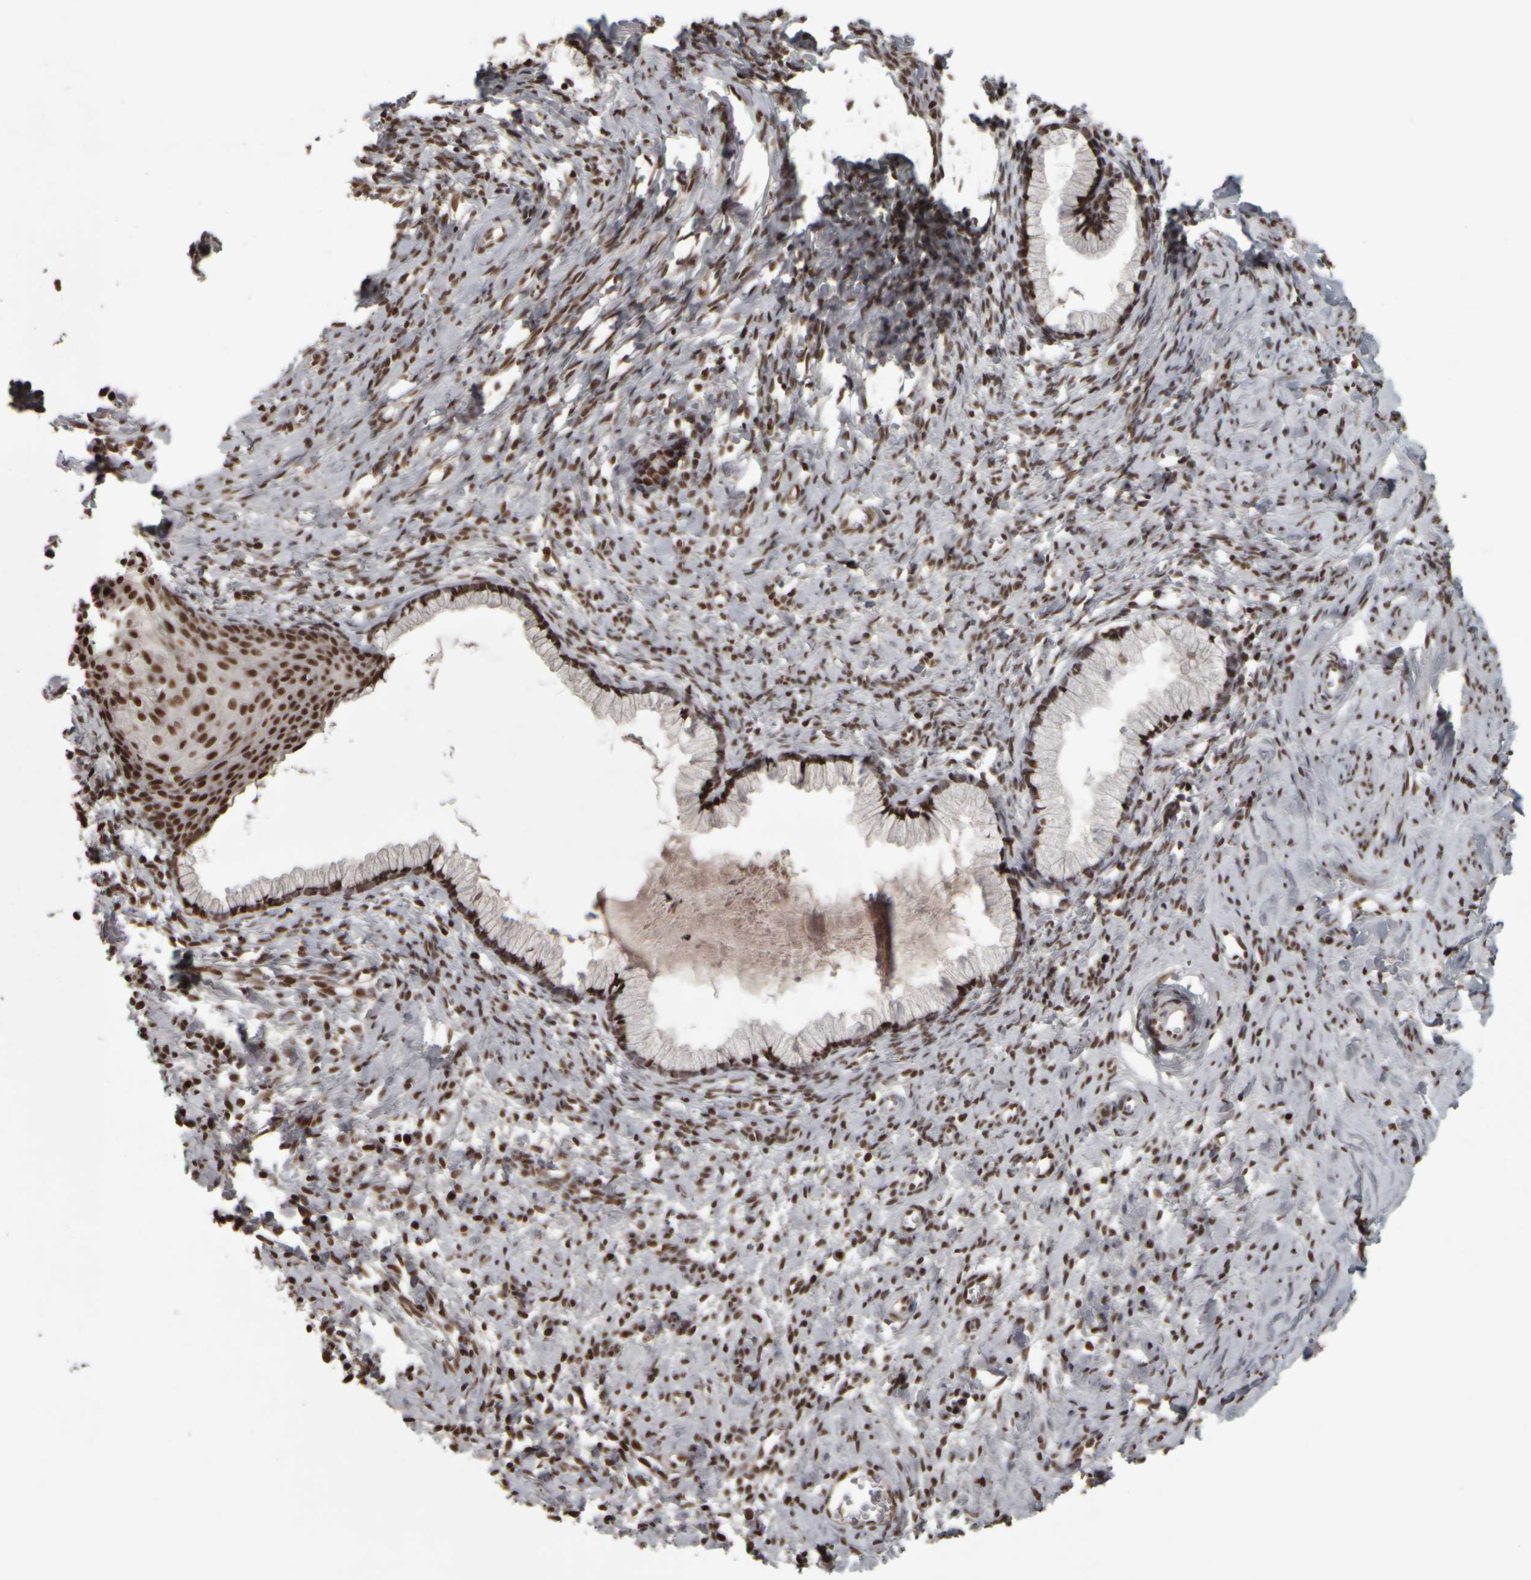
{"staining": {"intensity": "strong", "quantity": ">75%", "location": "nuclear"}, "tissue": "cervix", "cell_type": "Glandular cells", "image_type": "normal", "snomed": [{"axis": "morphology", "description": "Normal tissue, NOS"}, {"axis": "topography", "description": "Cervix"}], "caption": "Cervix stained with DAB (3,3'-diaminobenzidine) immunohistochemistry (IHC) shows high levels of strong nuclear positivity in approximately >75% of glandular cells. Nuclei are stained in blue.", "gene": "ZFHX4", "patient": {"sex": "female", "age": 75}}